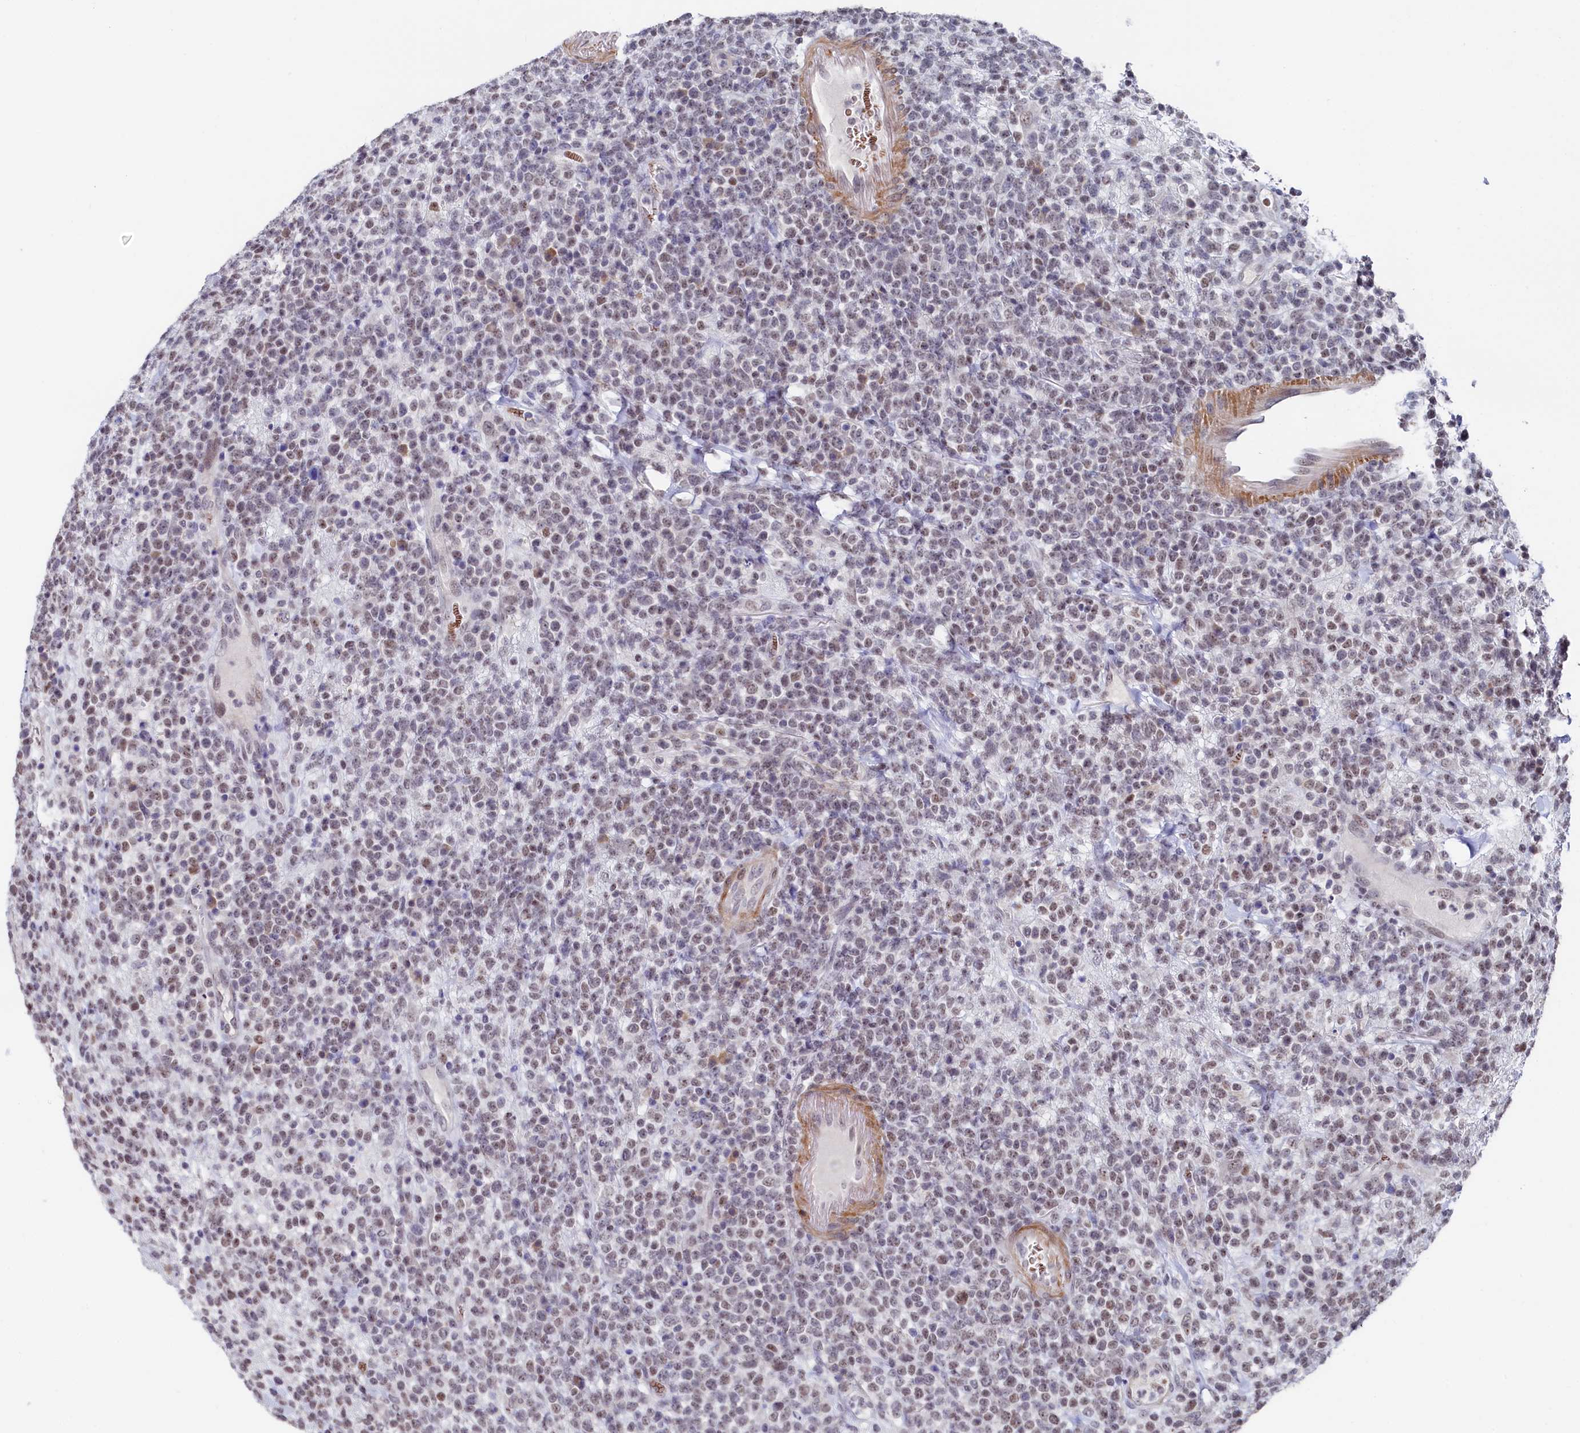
{"staining": {"intensity": "weak", "quantity": "25%-75%", "location": "nuclear"}, "tissue": "lymphoma", "cell_type": "Tumor cells", "image_type": "cancer", "snomed": [{"axis": "morphology", "description": "Malignant lymphoma, non-Hodgkin's type, High grade"}, {"axis": "topography", "description": "Colon"}], "caption": "Weak nuclear staining is present in about 25%-75% of tumor cells in malignant lymphoma, non-Hodgkin's type (high-grade).", "gene": "TIGD4", "patient": {"sex": "female", "age": 53}}